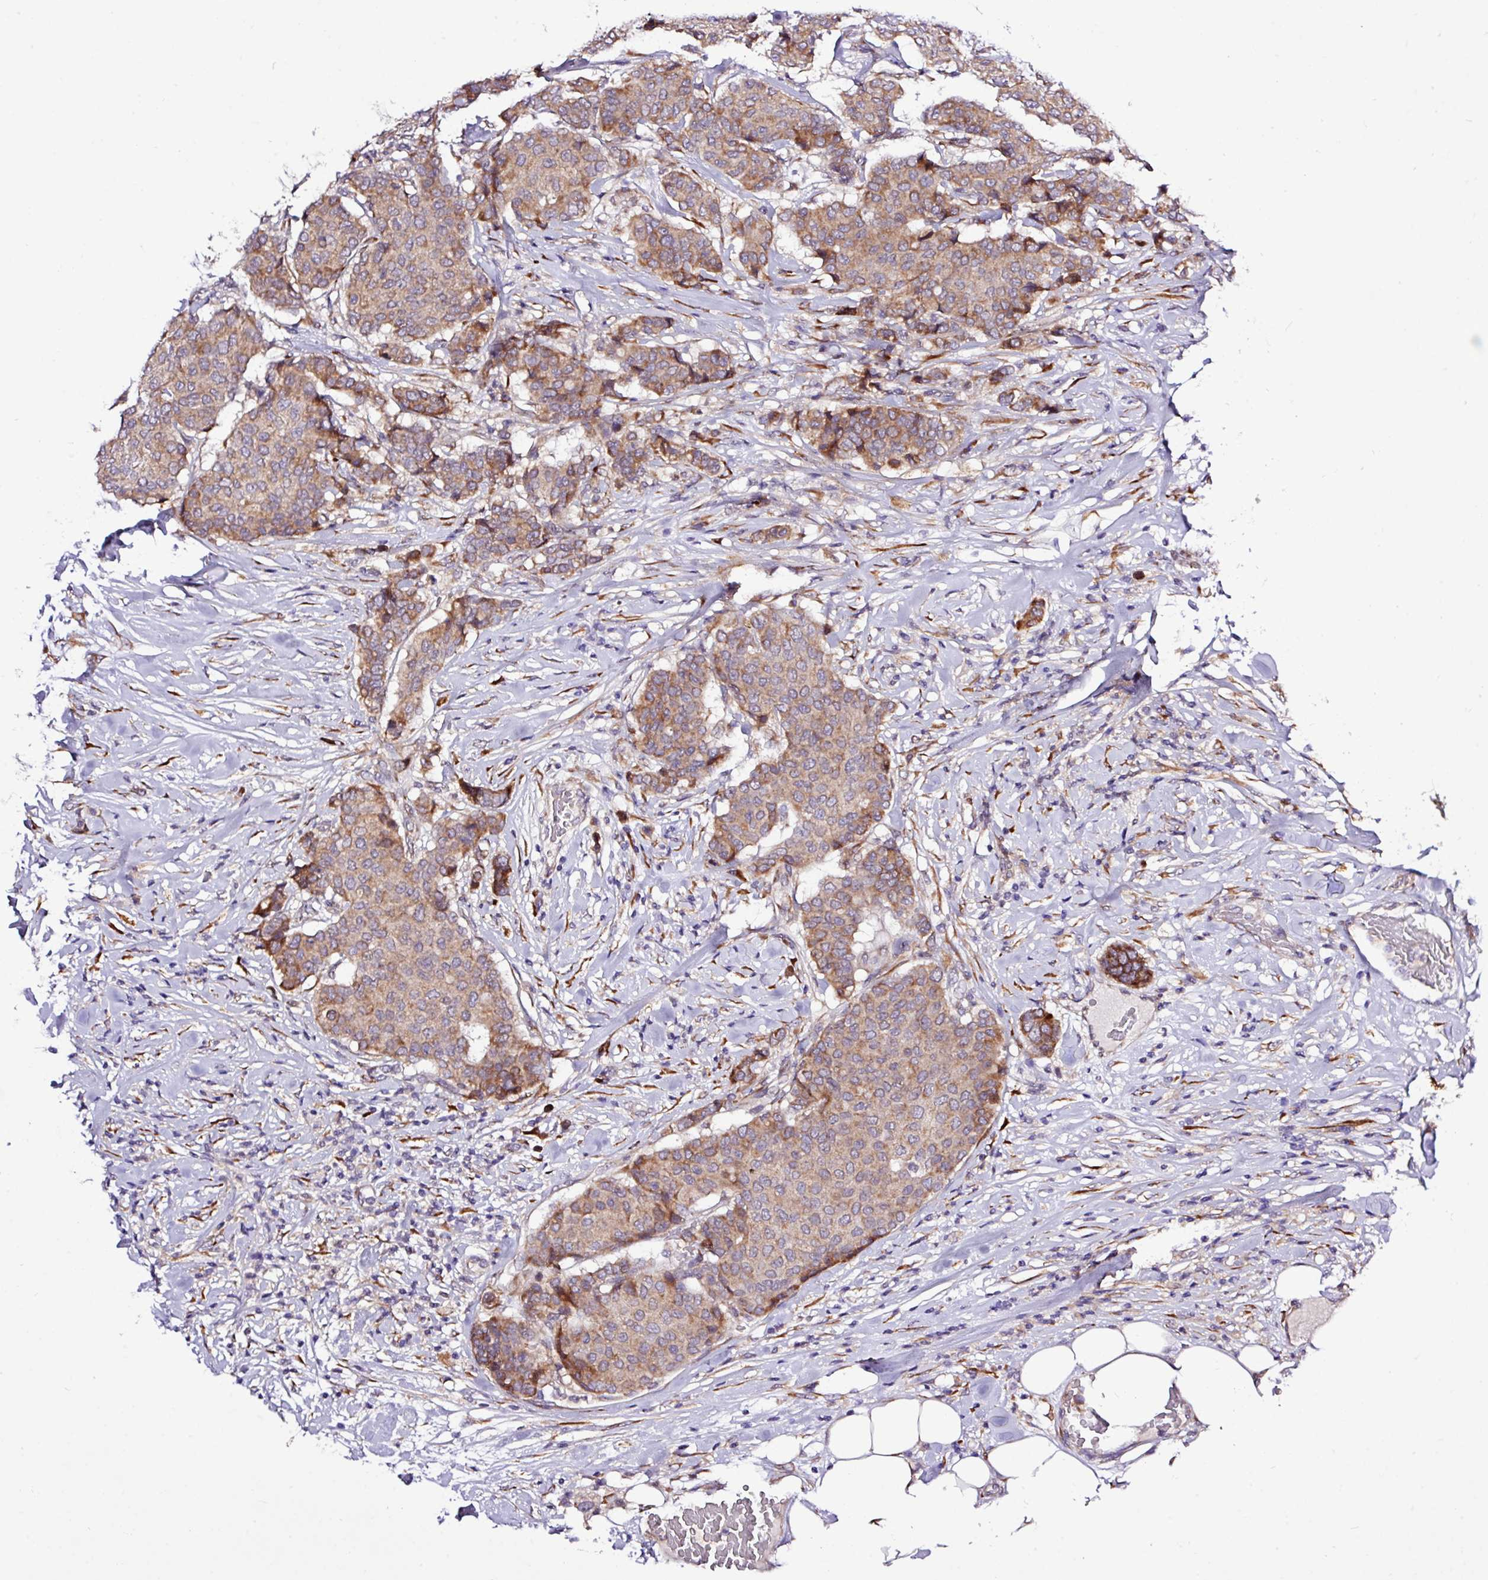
{"staining": {"intensity": "weak", "quantity": ">75%", "location": "cytoplasmic/membranous"}, "tissue": "breast cancer", "cell_type": "Tumor cells", "image_type": "cancer", "snomed": [{"axis": "morphology", "description": "Duct carcinoma"}, {"axis": "topography", "description": "Breast"}], "caption": "A brown stain labels weak cytoplasmic/membranous staining of a protein in human intraductal carcinoma (breast) tumor cells. Ihc stains the protein in brown and the nuclei are stained blue.", "gene": "TM2D2", "patient": {"sex": "female", "age": 75}}